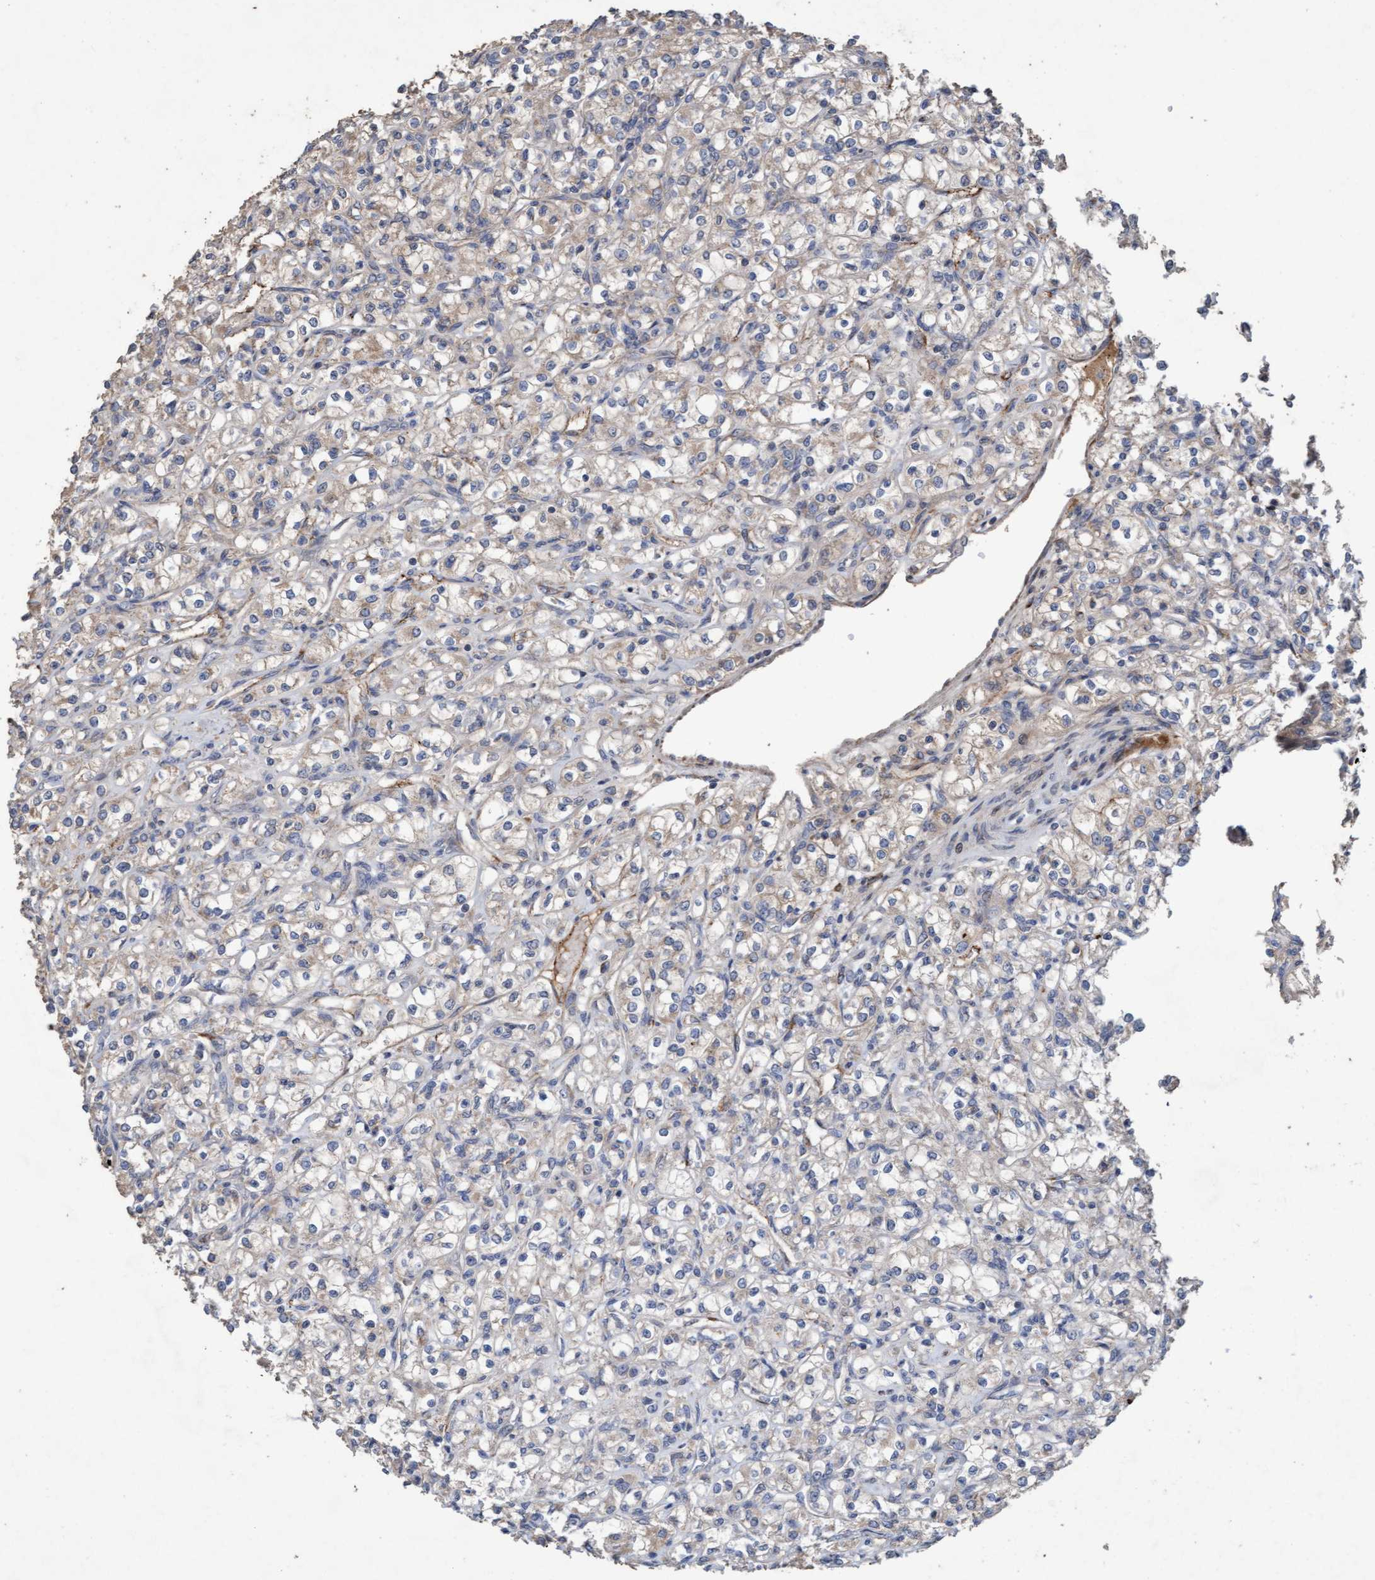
{"staining": {"intensity": "weak", "quantity": "<25%", "location": "cytoplasmic/membranous"}, "tissue": "renal cancer", "cell_type": "Tumor cells", "image_type": "cancer", "snomed": [{"axis": "morphology", "description": "Adenocarcinoma, NOS"}, {"axis": "topography", "description": "Kidney"}], "caption": "This is an immunohistochemistry image of renal cancer (adenocarcinoma). There is no positivity in tumor cells.", "gene": "DDHD2", "patient": {"sex": "male", "age": 77}}